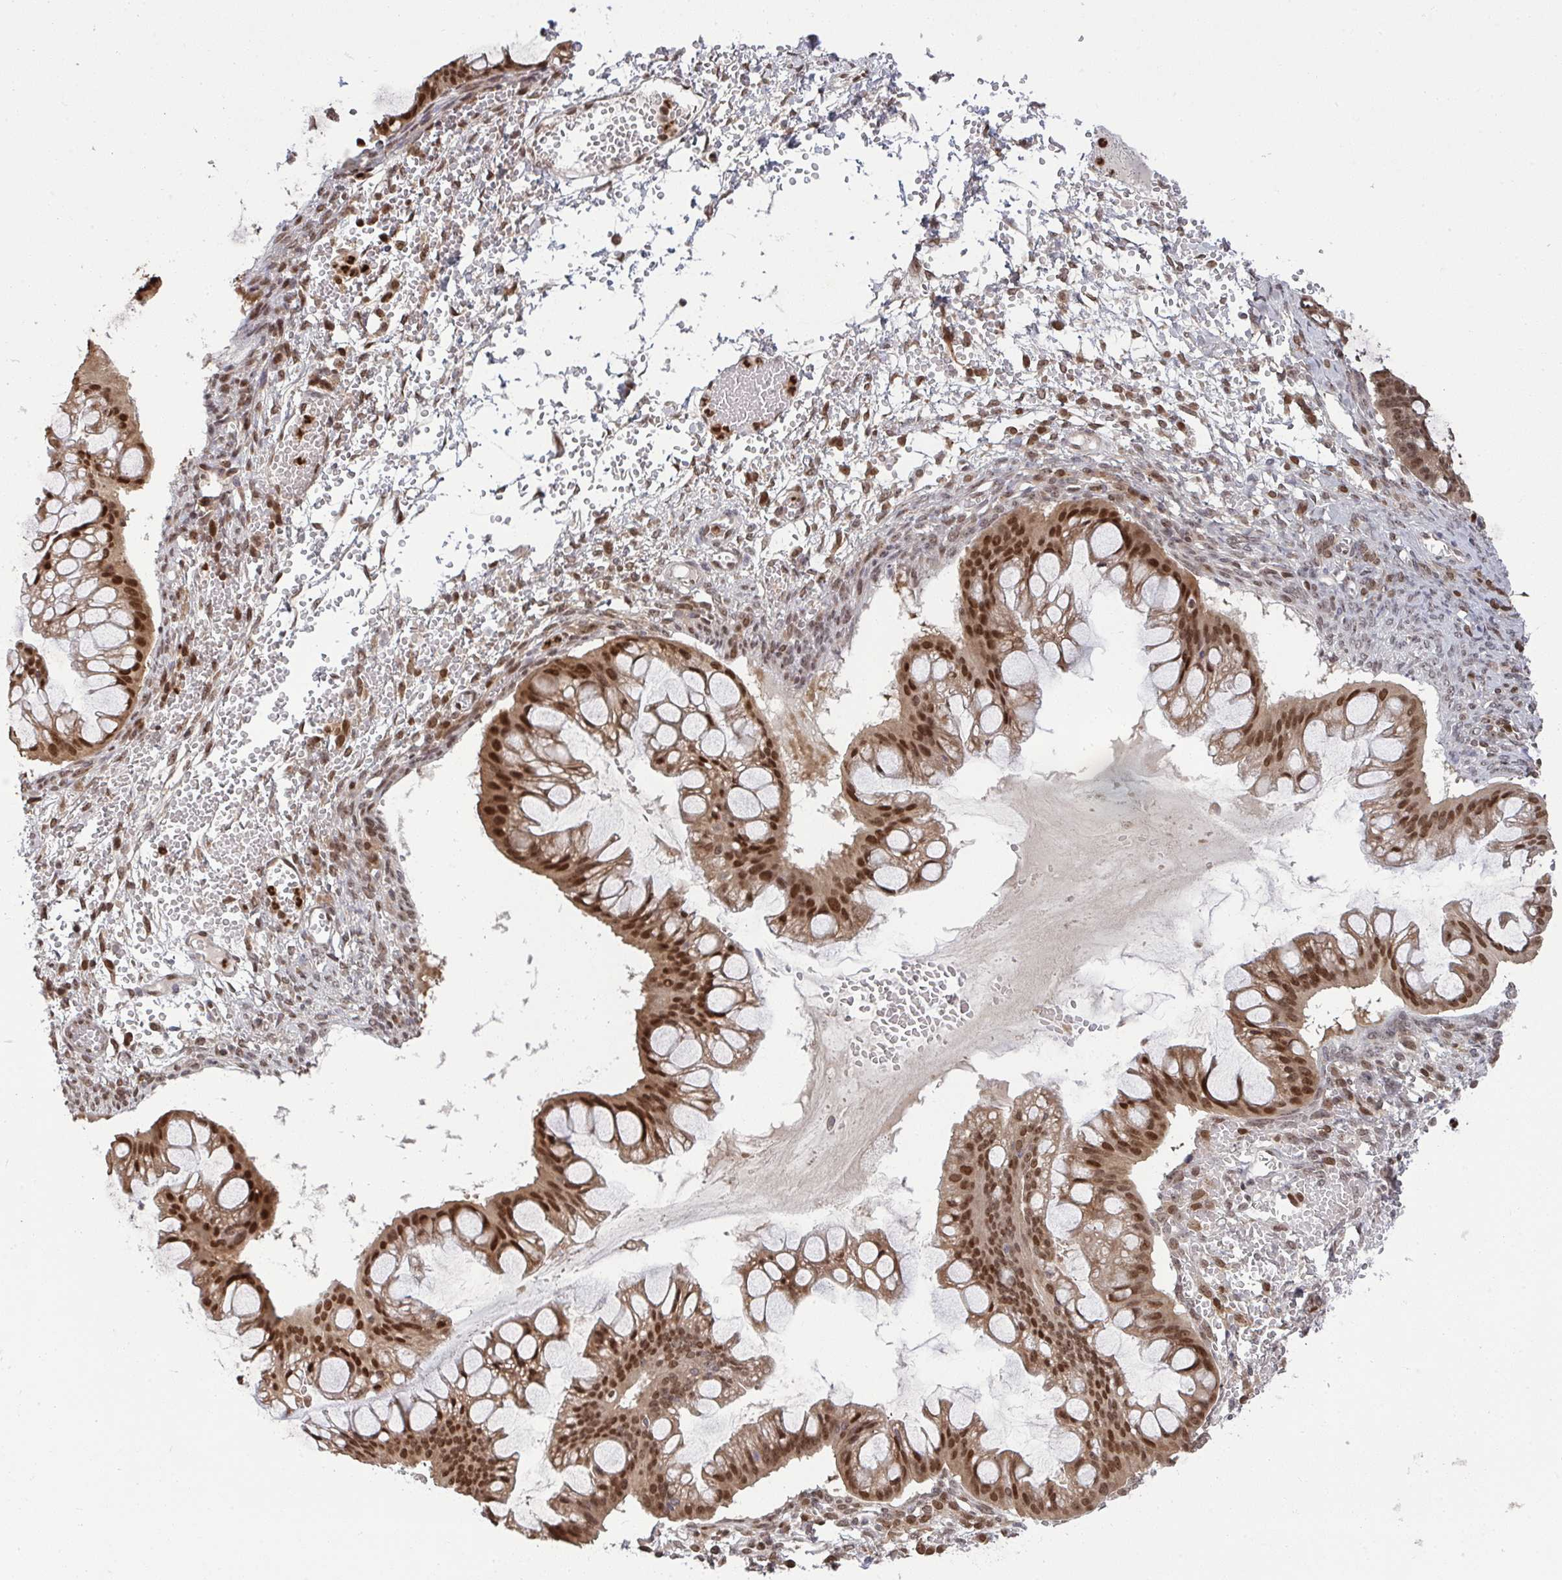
{"staining": {"intensity": "moderate", "quantity": ">75%", "location": "nuclear"}, "tissue": "ovarian cancer", "cell_type": "Tumor cells", "image_type": "cancer", "snomed": [{"axis": "morphology", "description": "Cystadenocarcinoma, mucinous, NOS"}, {"axis": "topography", "description": "Ovary"}], "caption": "Protein staining demonstrates moderate nuclear positivity in about >75% of tumor cells in ovarian cancer.", "gene": "UXT", "patient": {"sex": "female", "age": 73}}